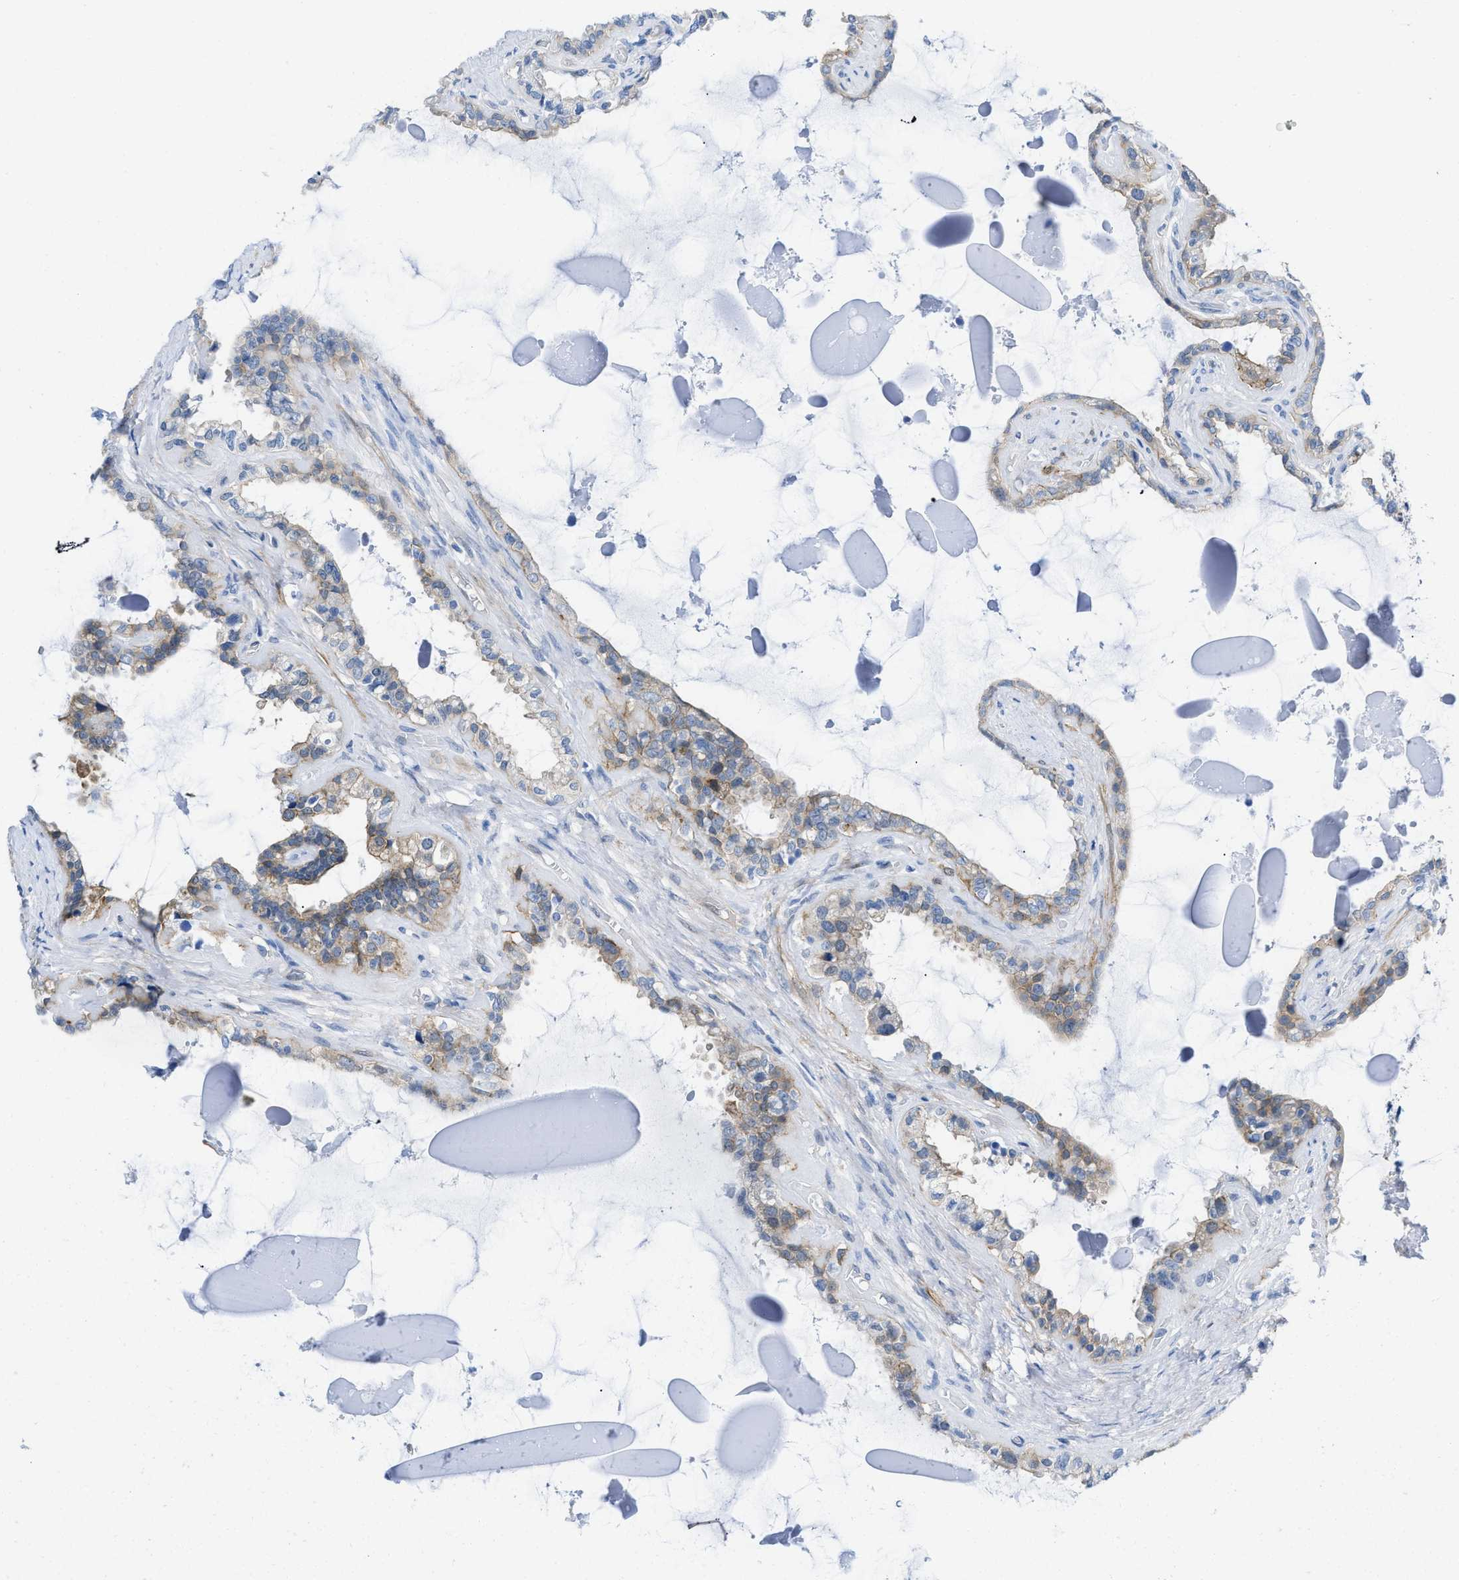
{"staining": {"intensity": "weak", "quantity": "25%-75%", "location": "cytoplasmic/membranous"}, "tissue": "seminal vesicle", "cell_type": "Glandular cells", "image_type": "normal", "snomed": [{"axis": "morphology", "description": "Normal tissue, NOS"}, {"axis": "morphology", "description": "Inflammation, NOS"}, {"axis": "topography", "description": "Urinary bladder"}, {"axis": "topography", "description": "Prostate"}, {"axis": "topography", "description": "Seminal veicle"}], "caption": "Seminal vesicle was stained to show a protein in brown. There is low levels of weak cytoplasmic/membranous staining in about 25%-75% of glandular cells. (Brightfield microscopy of DAB IHC at high magnification).", "gene": "PDLIM5", "patient": {"sex": "male", "age": 82}}